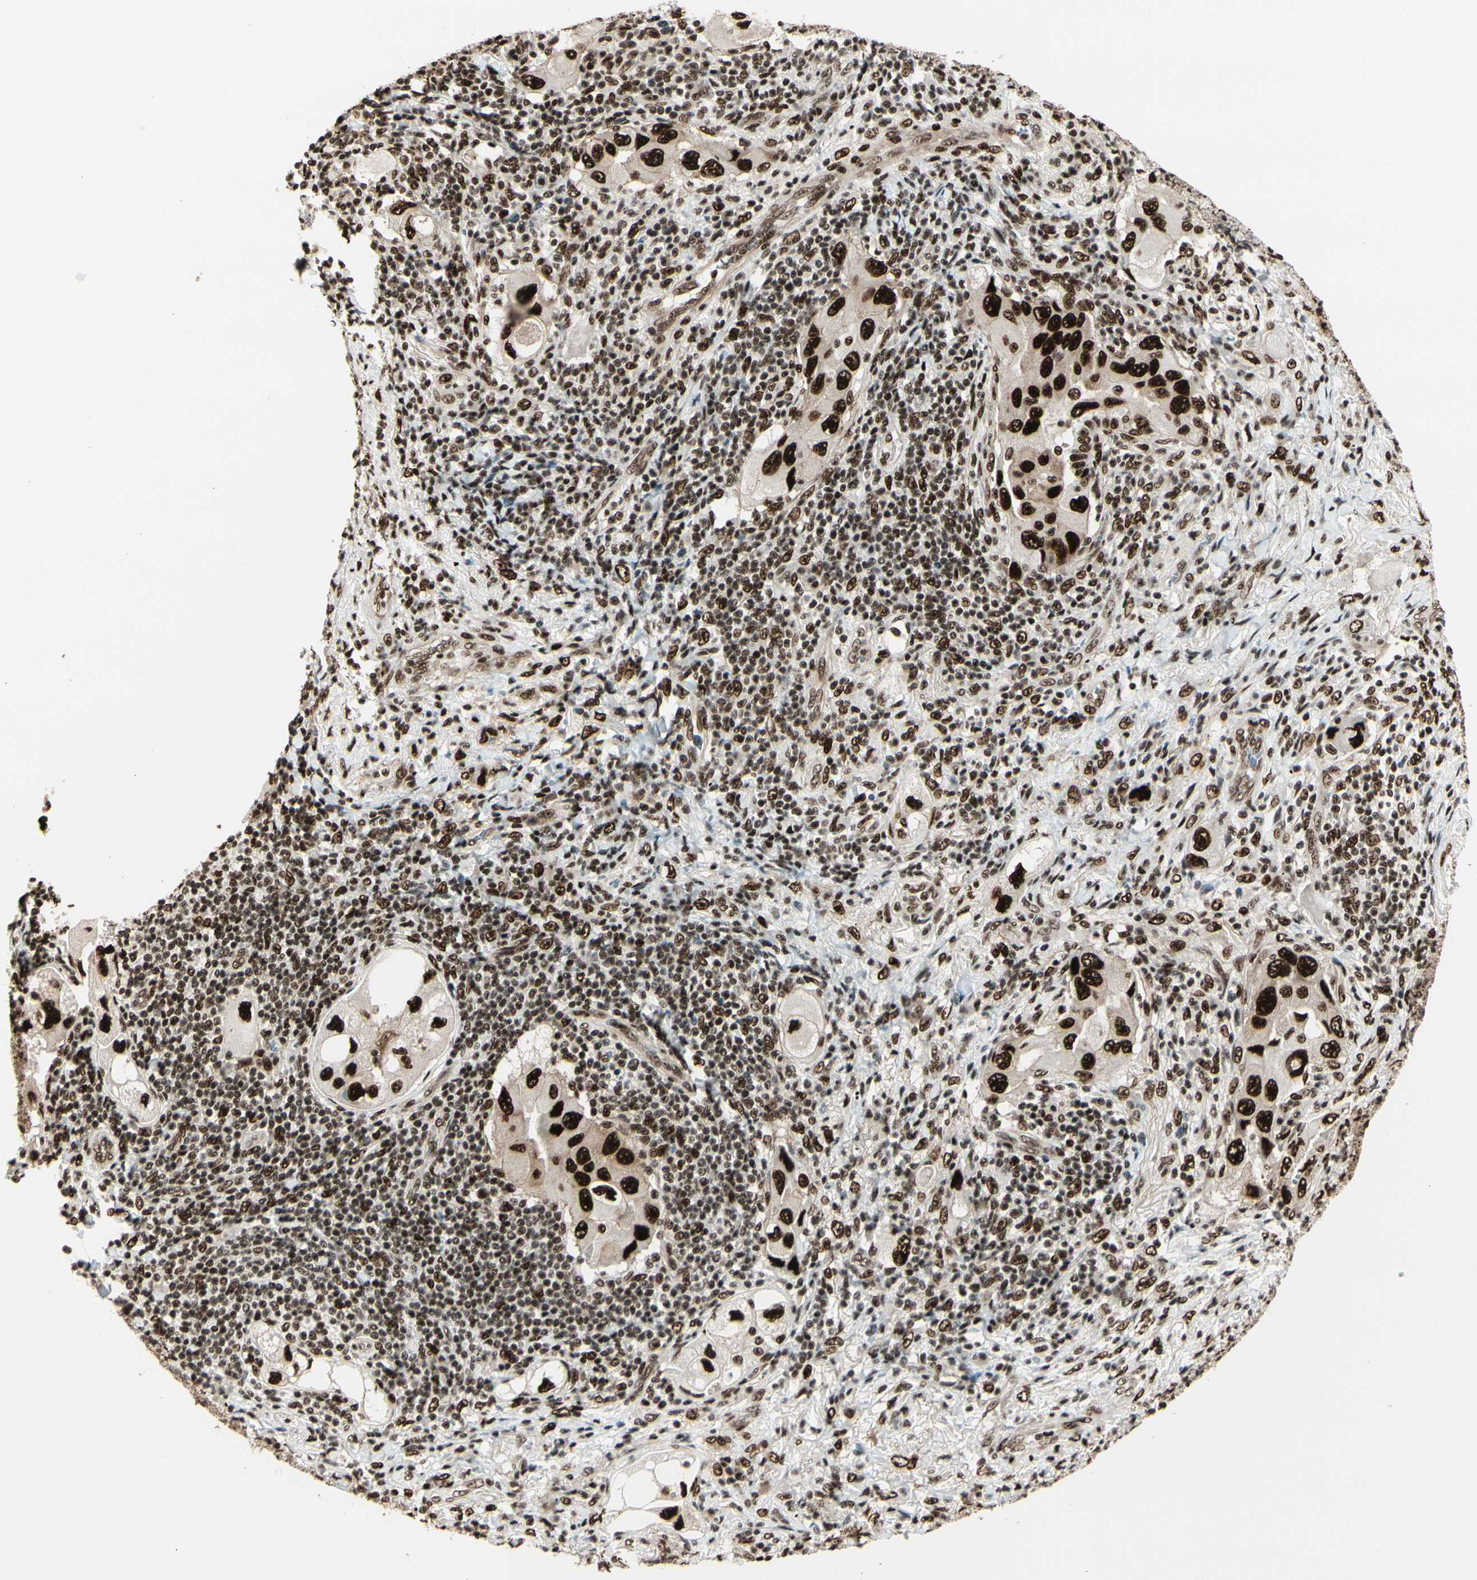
{"staining": {"intensity": "strong", "quantity": ">75%", "location": "nuclear"}, "tissue": "lung cancer", "cell_type": "Tumor cells", "image_type": "cancer", "snomed": [{"axis": "morphology", "description": "Adenocarcinoma, NOS"}, {"axis": "topography", "description": "Lung"}], "caption": "There is high levels of strong nuclear positivity in tumor cells of lung cancer (adenocarcinoma), as demonstrated by immunohistochemical staining (brown color).", "gene": "HEXIM1", "patient": {"sex": "female", "age": 65}}